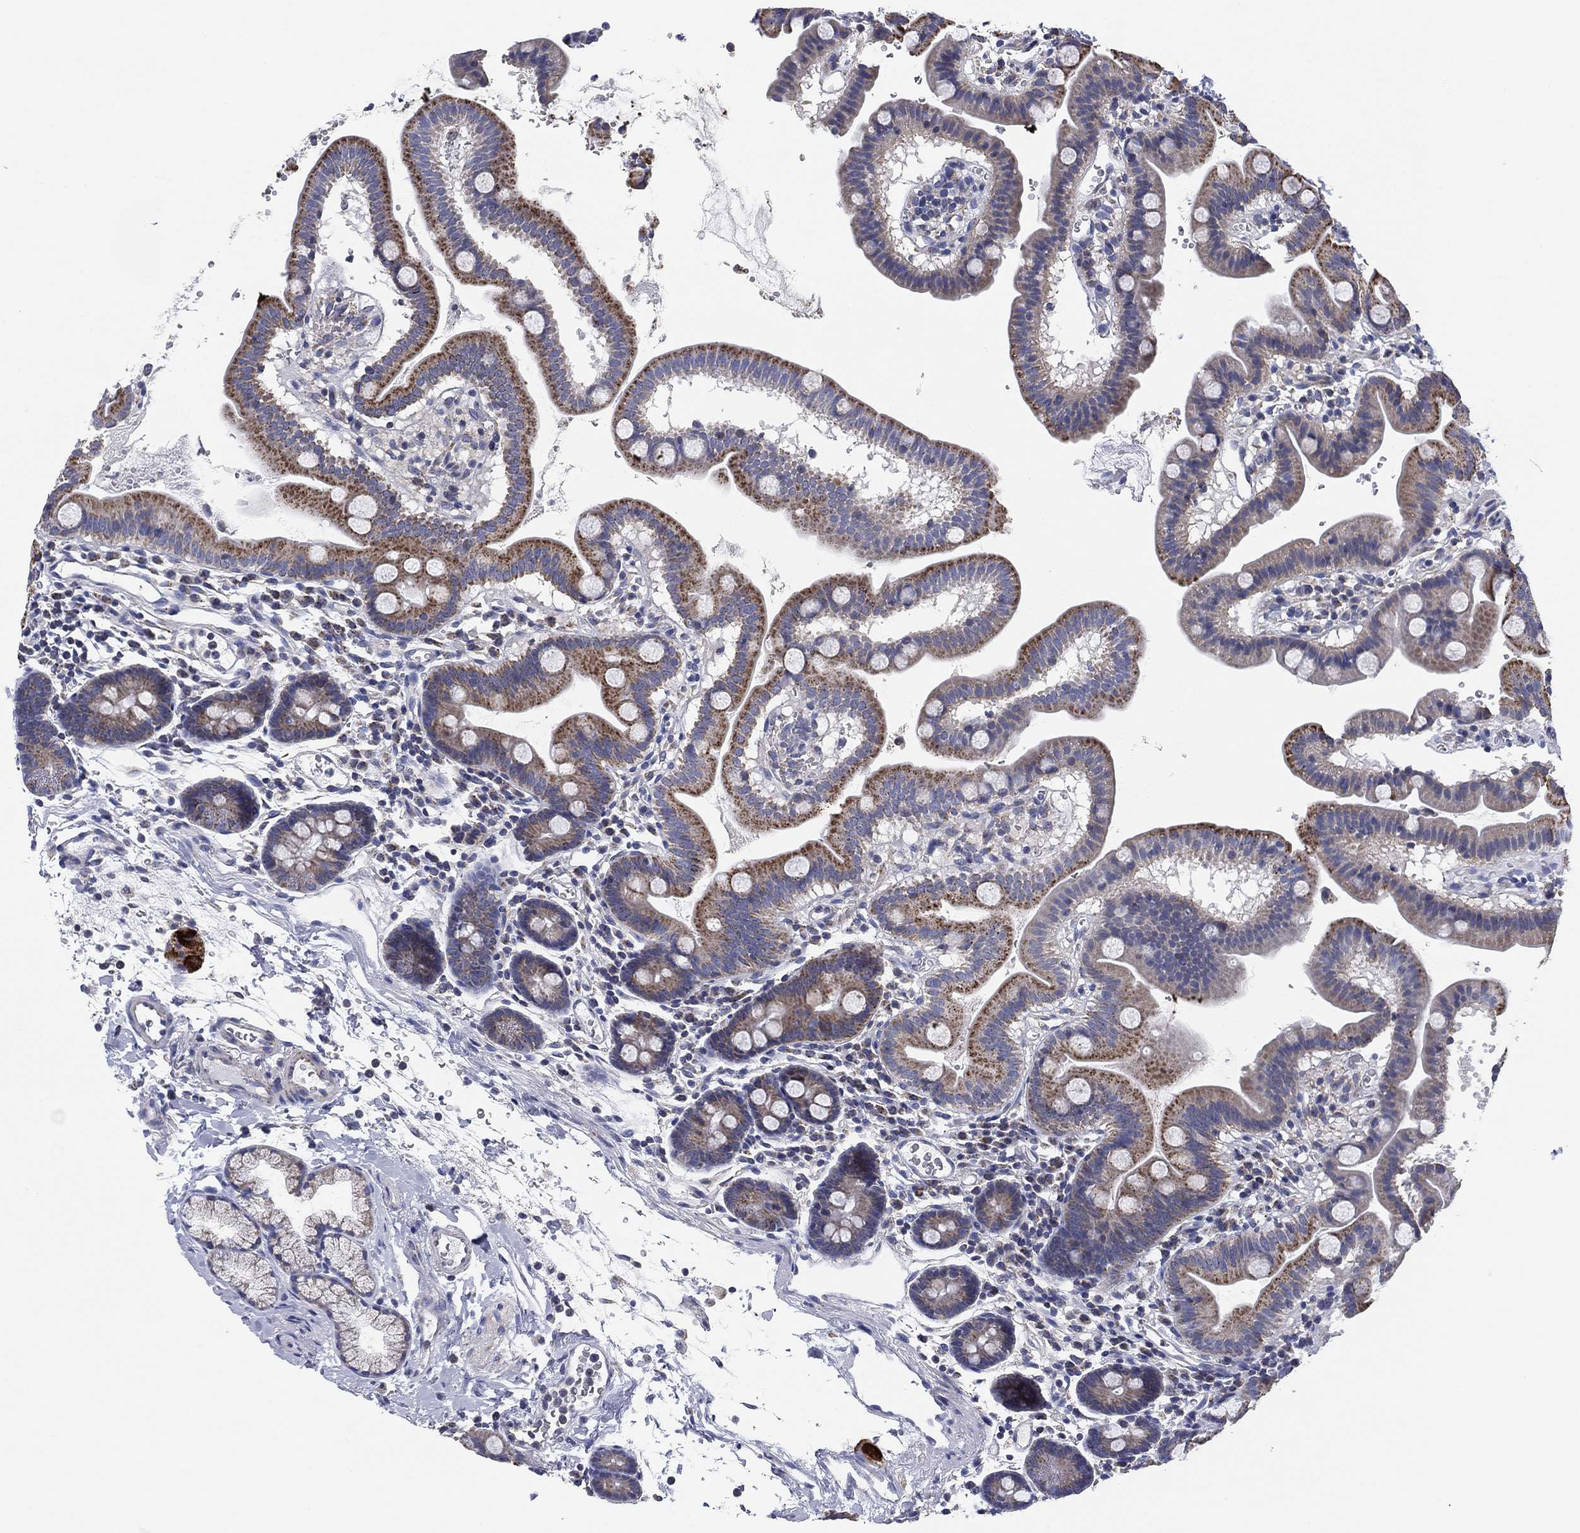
{"staining": {"intensity": "strong", "quantity": "25%-75%", "location": "cytoplasmic/membranous"}, "tissue": "duodenum", "cell_type": "Glandular cells", "image_type": "normal", "snomed": [{"axis": "morphology", "description": "Normal tissue, NOS"}, {"axis": "topography", "description": "Duodenum"}], "caption": "IHC photomicrograph of benign duodenum: duodenum stained using immunohistochemistry (IHC) demonstrates high levels of strong protein expression localized specifically in the cytoplasmic/membranous of glandular cells, appearing as a cytoplasmic/membranous brown color.", "gene": "NACAD", "patient": {"sex": "male", "age": 59}}